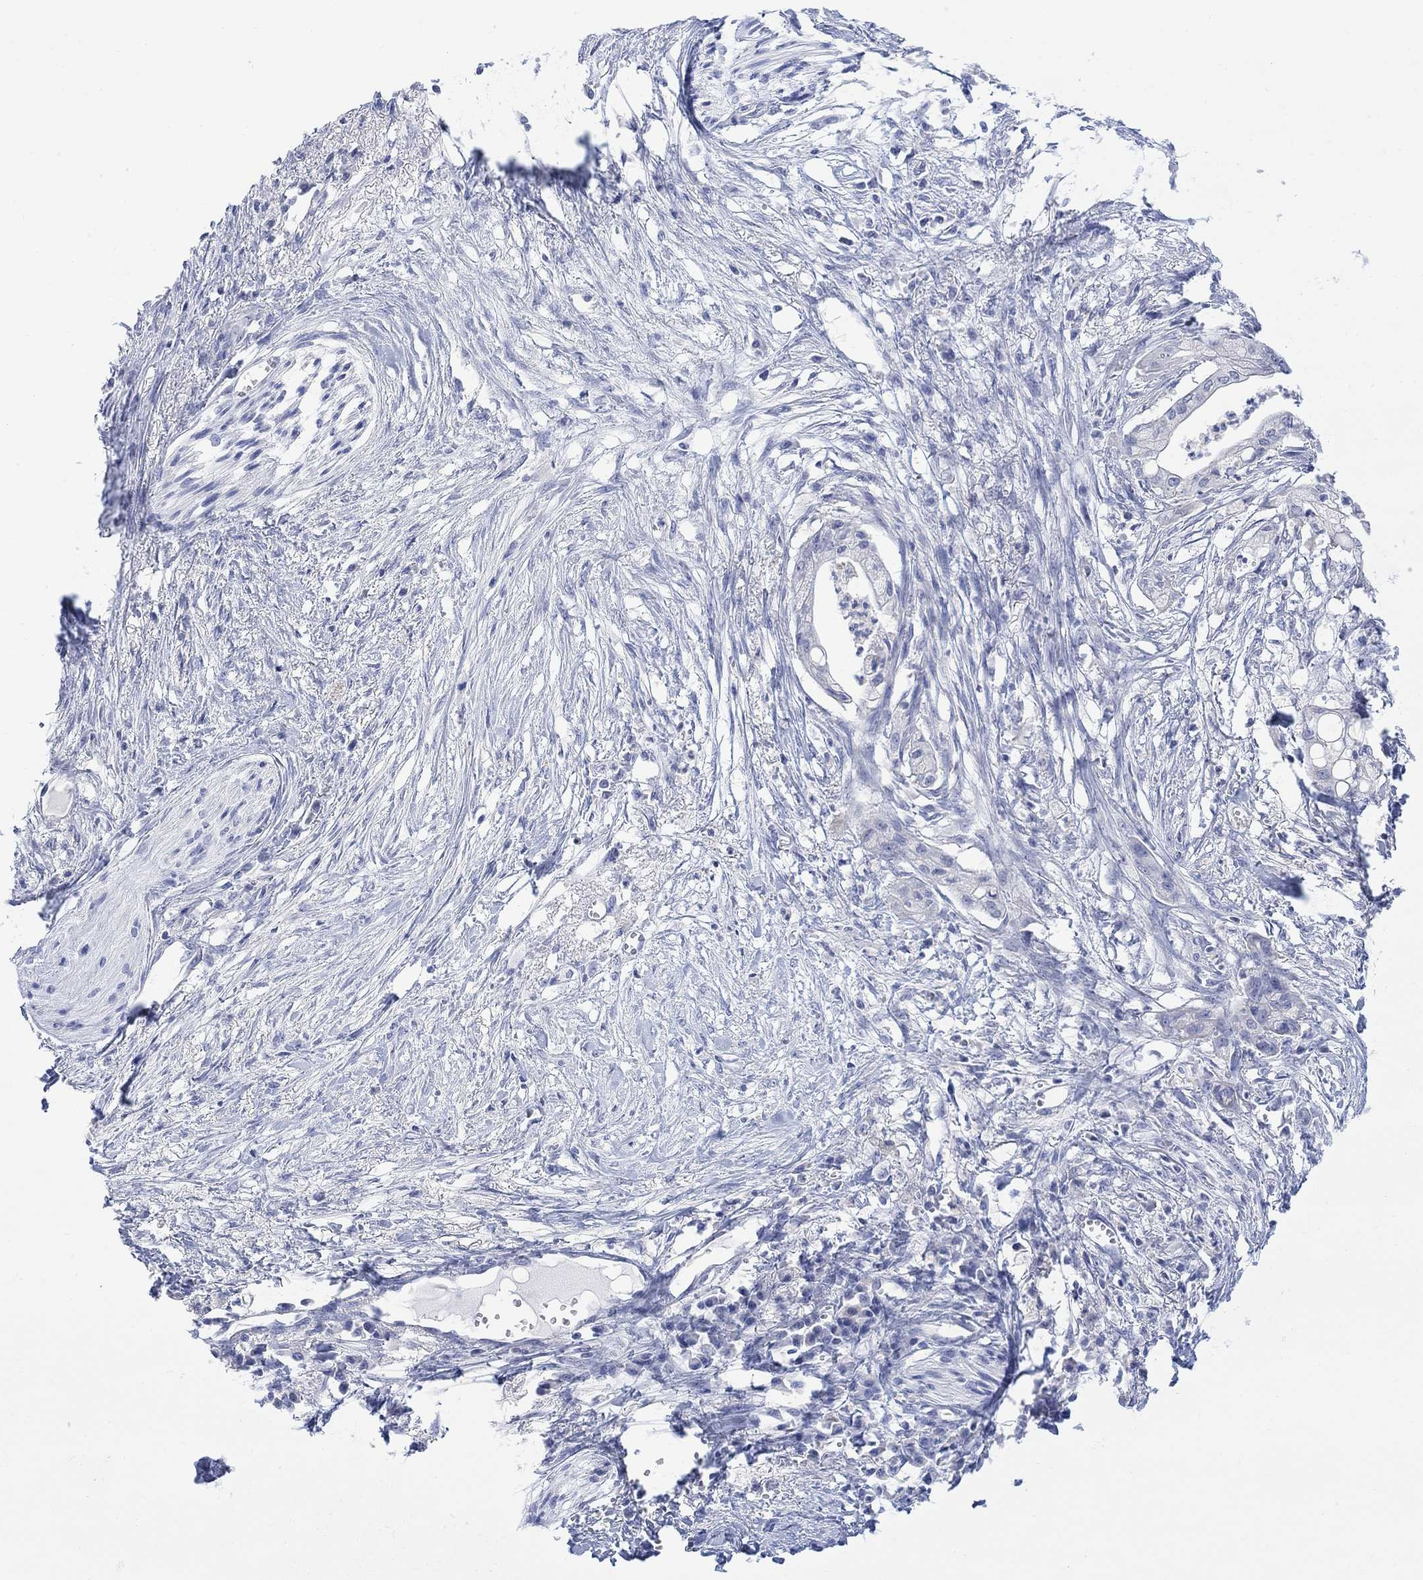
{"staining": {"intensity": "negative", "quantity": "none", "location": "none"}, "tissue": "pancreatic cancer", "cell_type": "Tumor cells", "image_type": "cancer", "snomed": [{"axis": "morphology", "description": "Normal tissue, NOS"}, {"axis": "morphology", "description": "Adenocarcinoma, NOS"}, {"axis": "topography", "description": "Pancreas"}], "caption": "An IHC micrograph of pancreatic adenocarcinoma is shown. There is no staining in tumor cells of pancreatic adenocarcinoma.", "gene": "FBP2", "patient": {"sex": "female", "age": 58}}